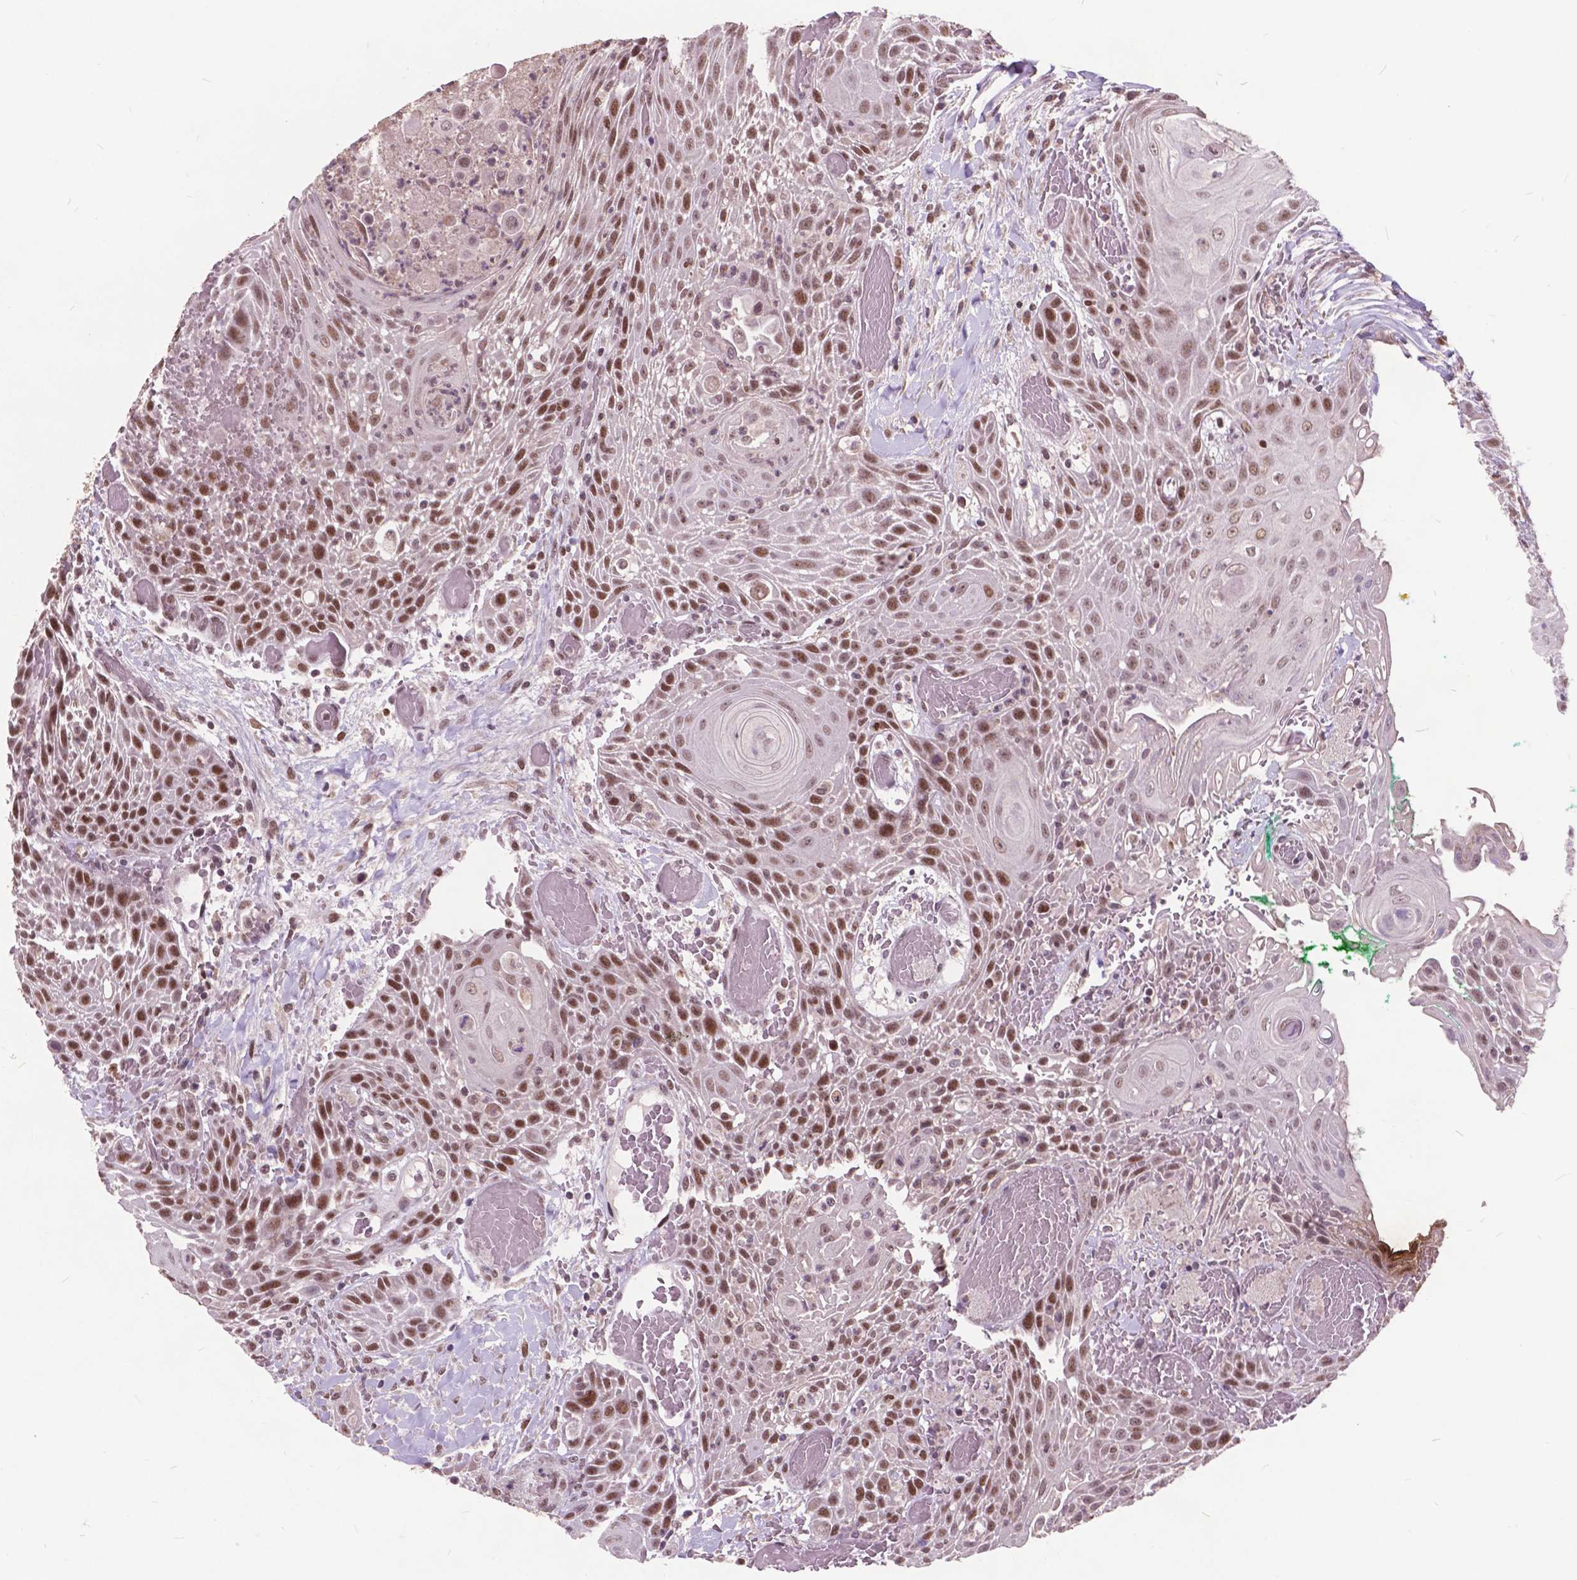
{"staining": {"intensity": "strong", "quantity": ">75%", "location": "nuclear"}, "tissue": "head and neck cancer", "cell_type": "Tumor cells", "image_type": "cancer", "snomed": [{"axis": "morphology", "description": "Squamous cell carcinoma, NOS"}, {"axis": "topography", "description": "Head-Neck"}], "caption": "Immunohistochemistry (DAB) staining of head and neck cancer (squamous cell carcinoma) reveals strong nuclear protein positivity in approximately >75% of tumor cells. The staining was performed using DAB to visualize the protein expression in brown, while the nuclei were stained in blue with hematoxylin (Magnification: 20x).", "gene": "MSH2", "patient": {"sex": "male", "age": 69}}